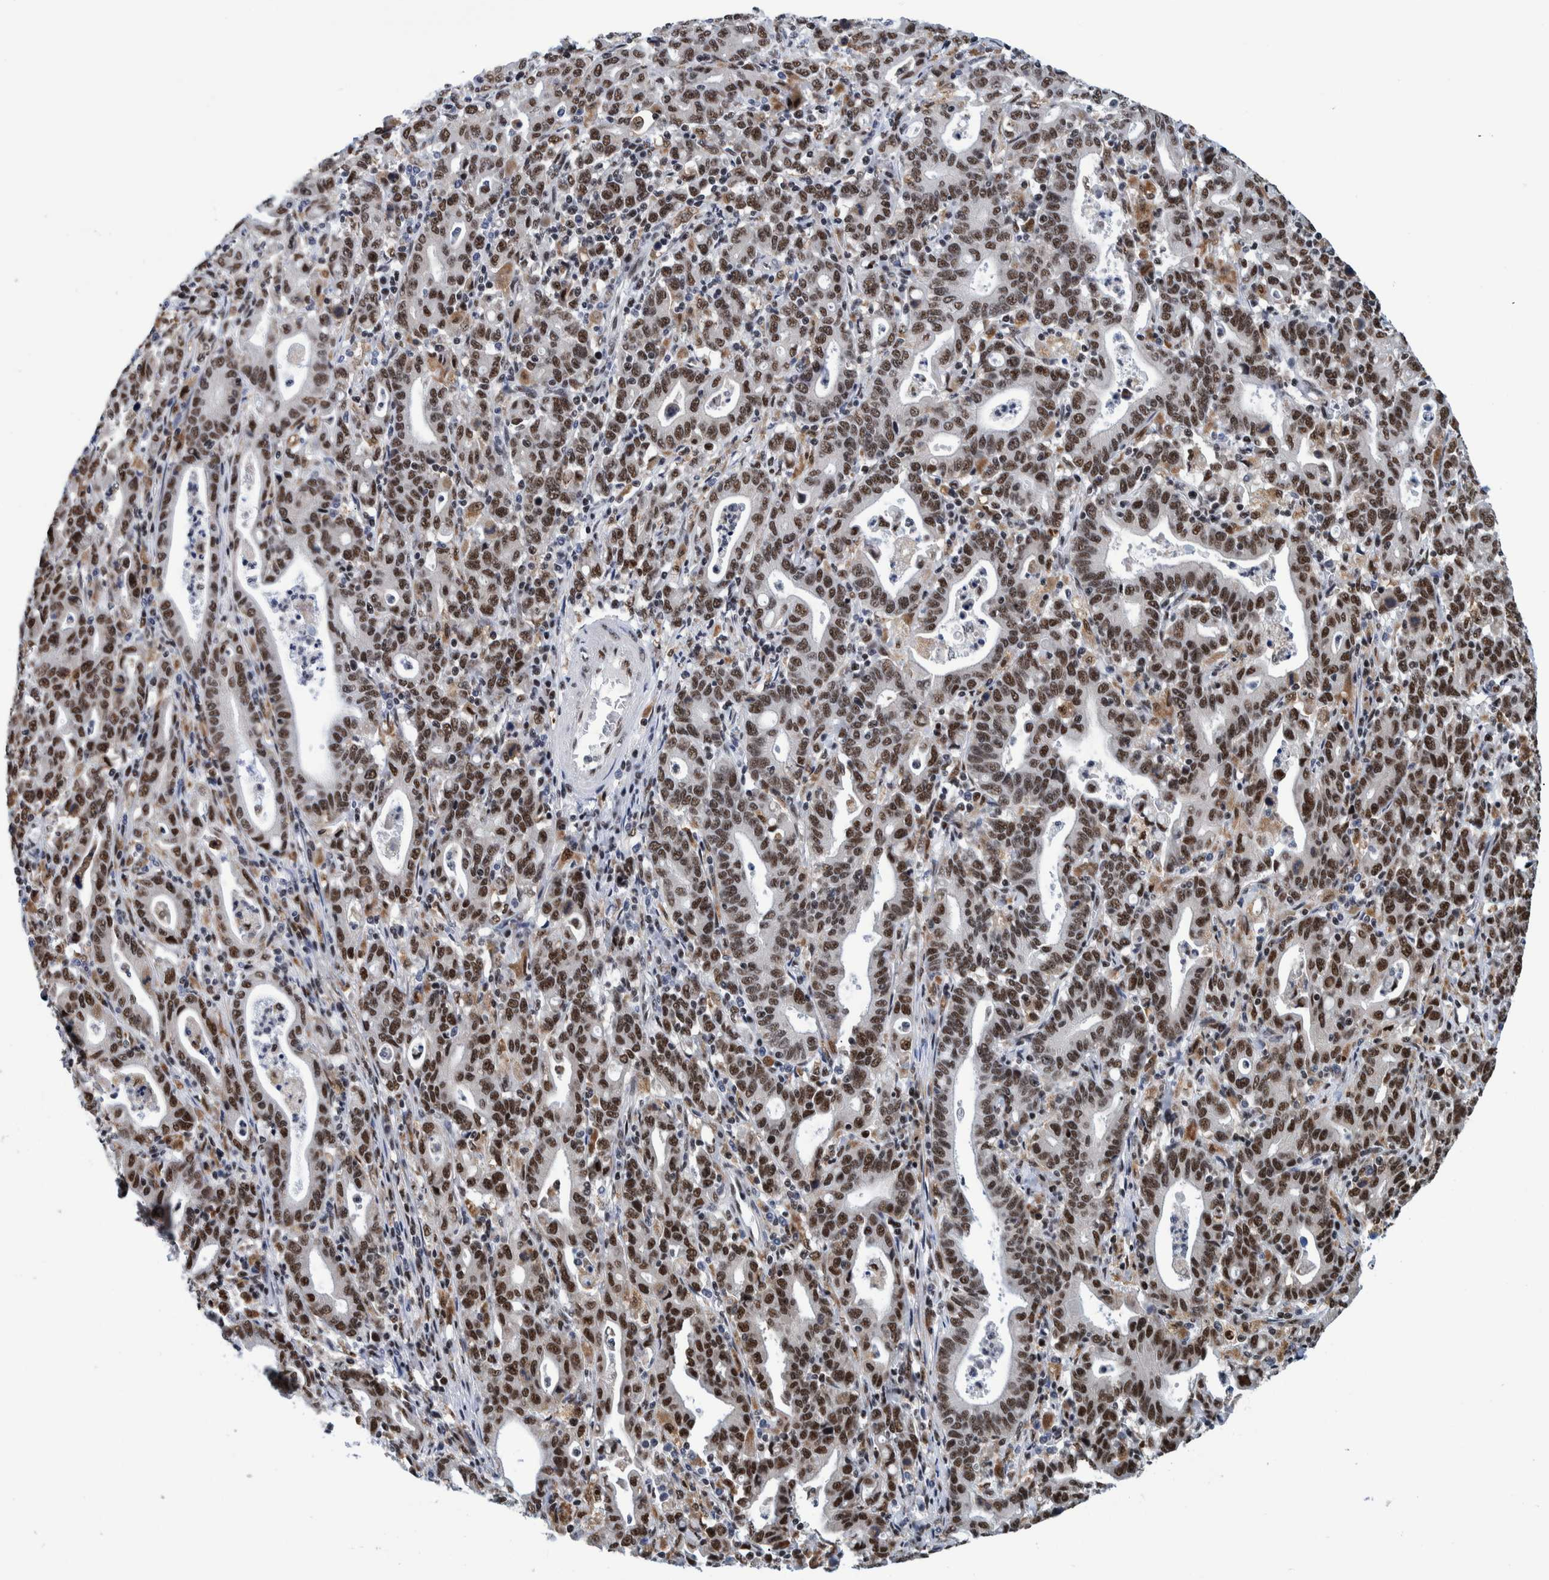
{"staining": {"intensity": "strong", "quantity": ">75%", "location": "nuclear"}, "tissue": "stomach cancer", "cell_type": "Tumor cells", "image_type": "cancer", "snomed": [{"axis": "morphology", "description": "Adenocarcinoma, NOS"}, {"axis": "topography", "description": "Stomach, upper"}], "caption": "Tumor cells demonstrate strong nuclear staining in approximately >75% of cells in stomach cancer (adenocarcinoma).", "gene": "EFTUD2", "patient": {"sex": "male", "age": 69}}